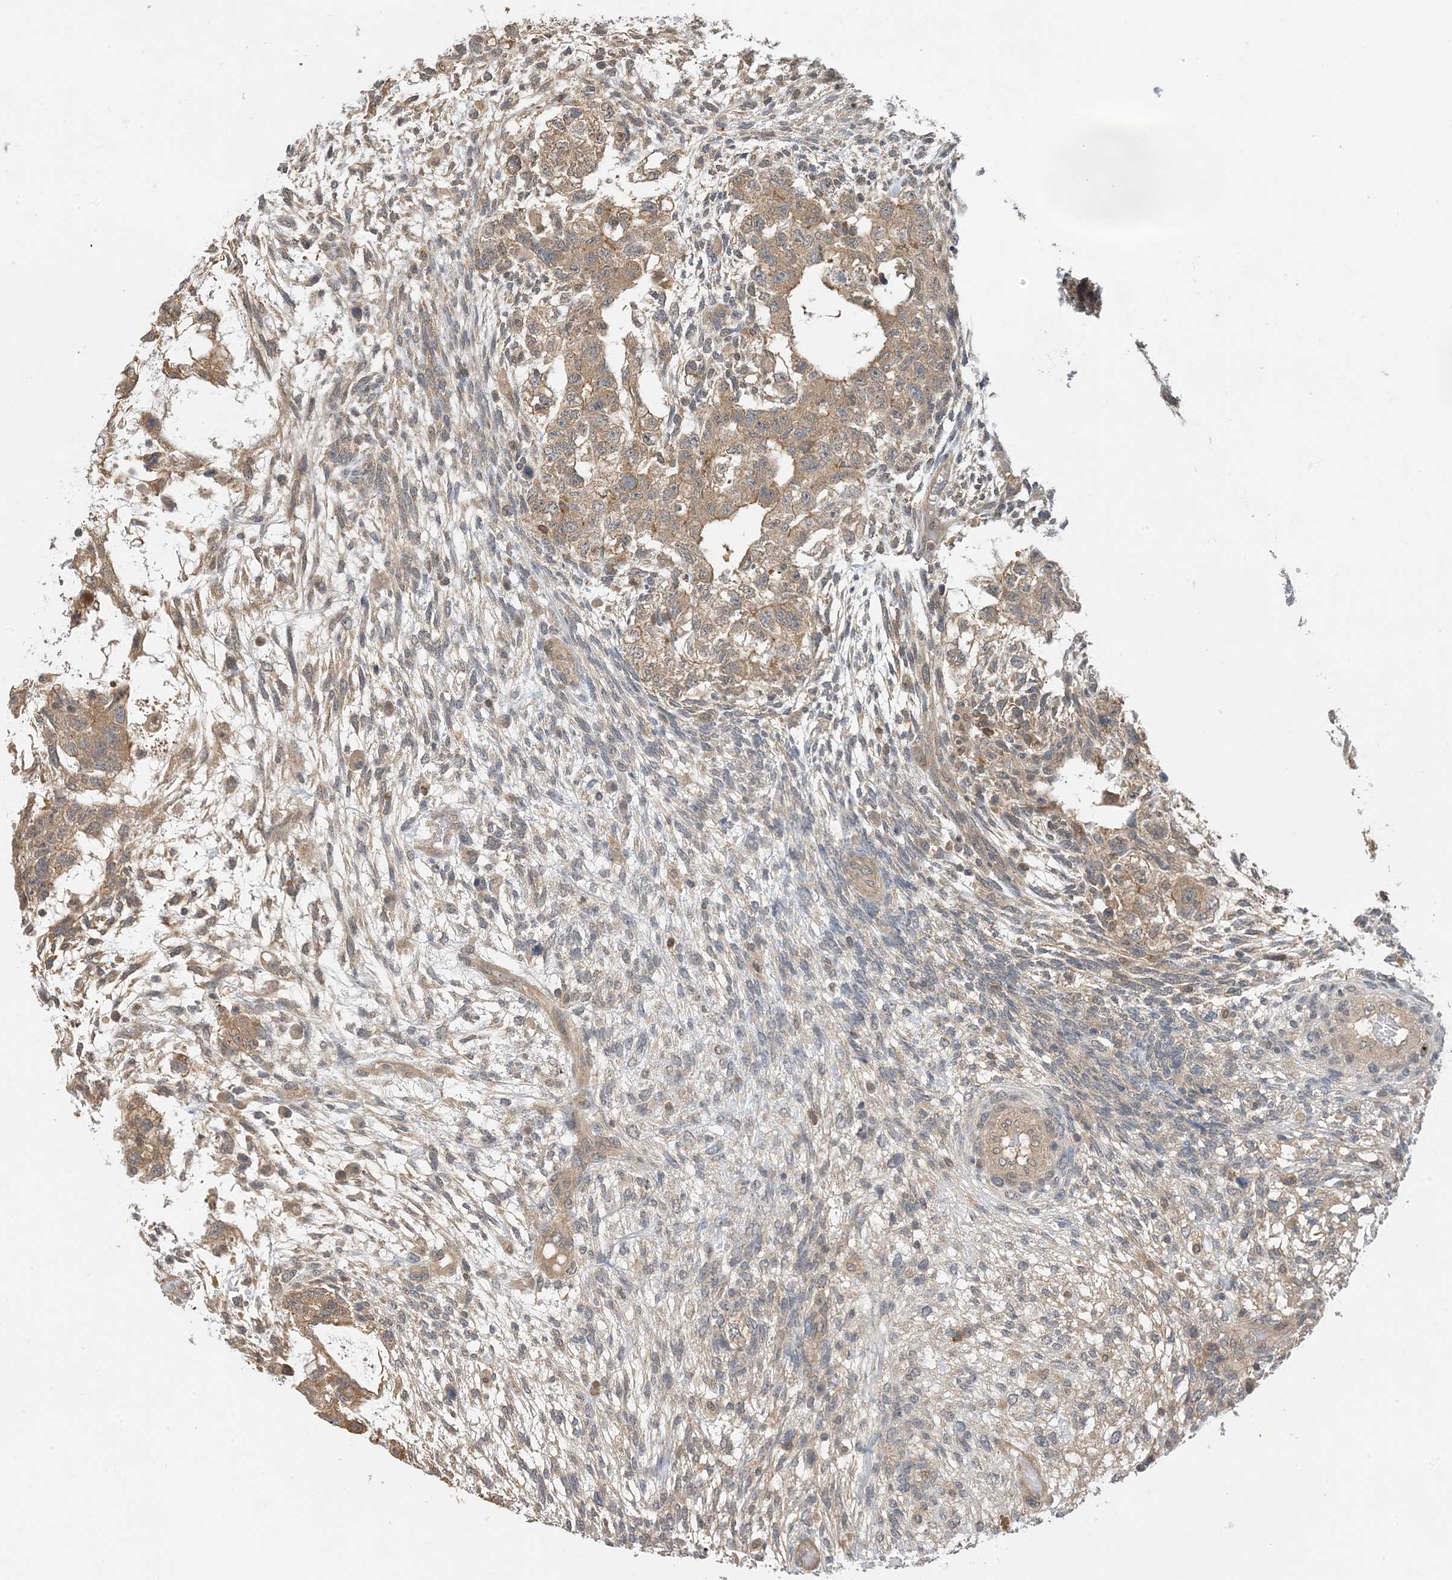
{"staining": {"intensity": "moderate", "quantity": ">75%", "location": "cytoplasmic/membranous"}, "tissue": "testis cancer", "cell_type": "Tumor cells", "image_type": "cancer", "snomed": [{"axis": "morphology", "description": "Normal tissue, NOS"}, {"axis": "morphology", "description": "Carcinoma, Embryonal, NOS"}, {"axis": "topography", "description": "Testis"}], "caption": "A medium amount of moderate cytoplasmic/membranous staining is identified in approximately >75% of tumor cells in testis cancer (embryonal carcinoma) tissue. (brown staining indicates protein expression, while blue staining denotes nuclei).", "gene": "WDR26", "patient": {"sex": "male", "age": 36}}